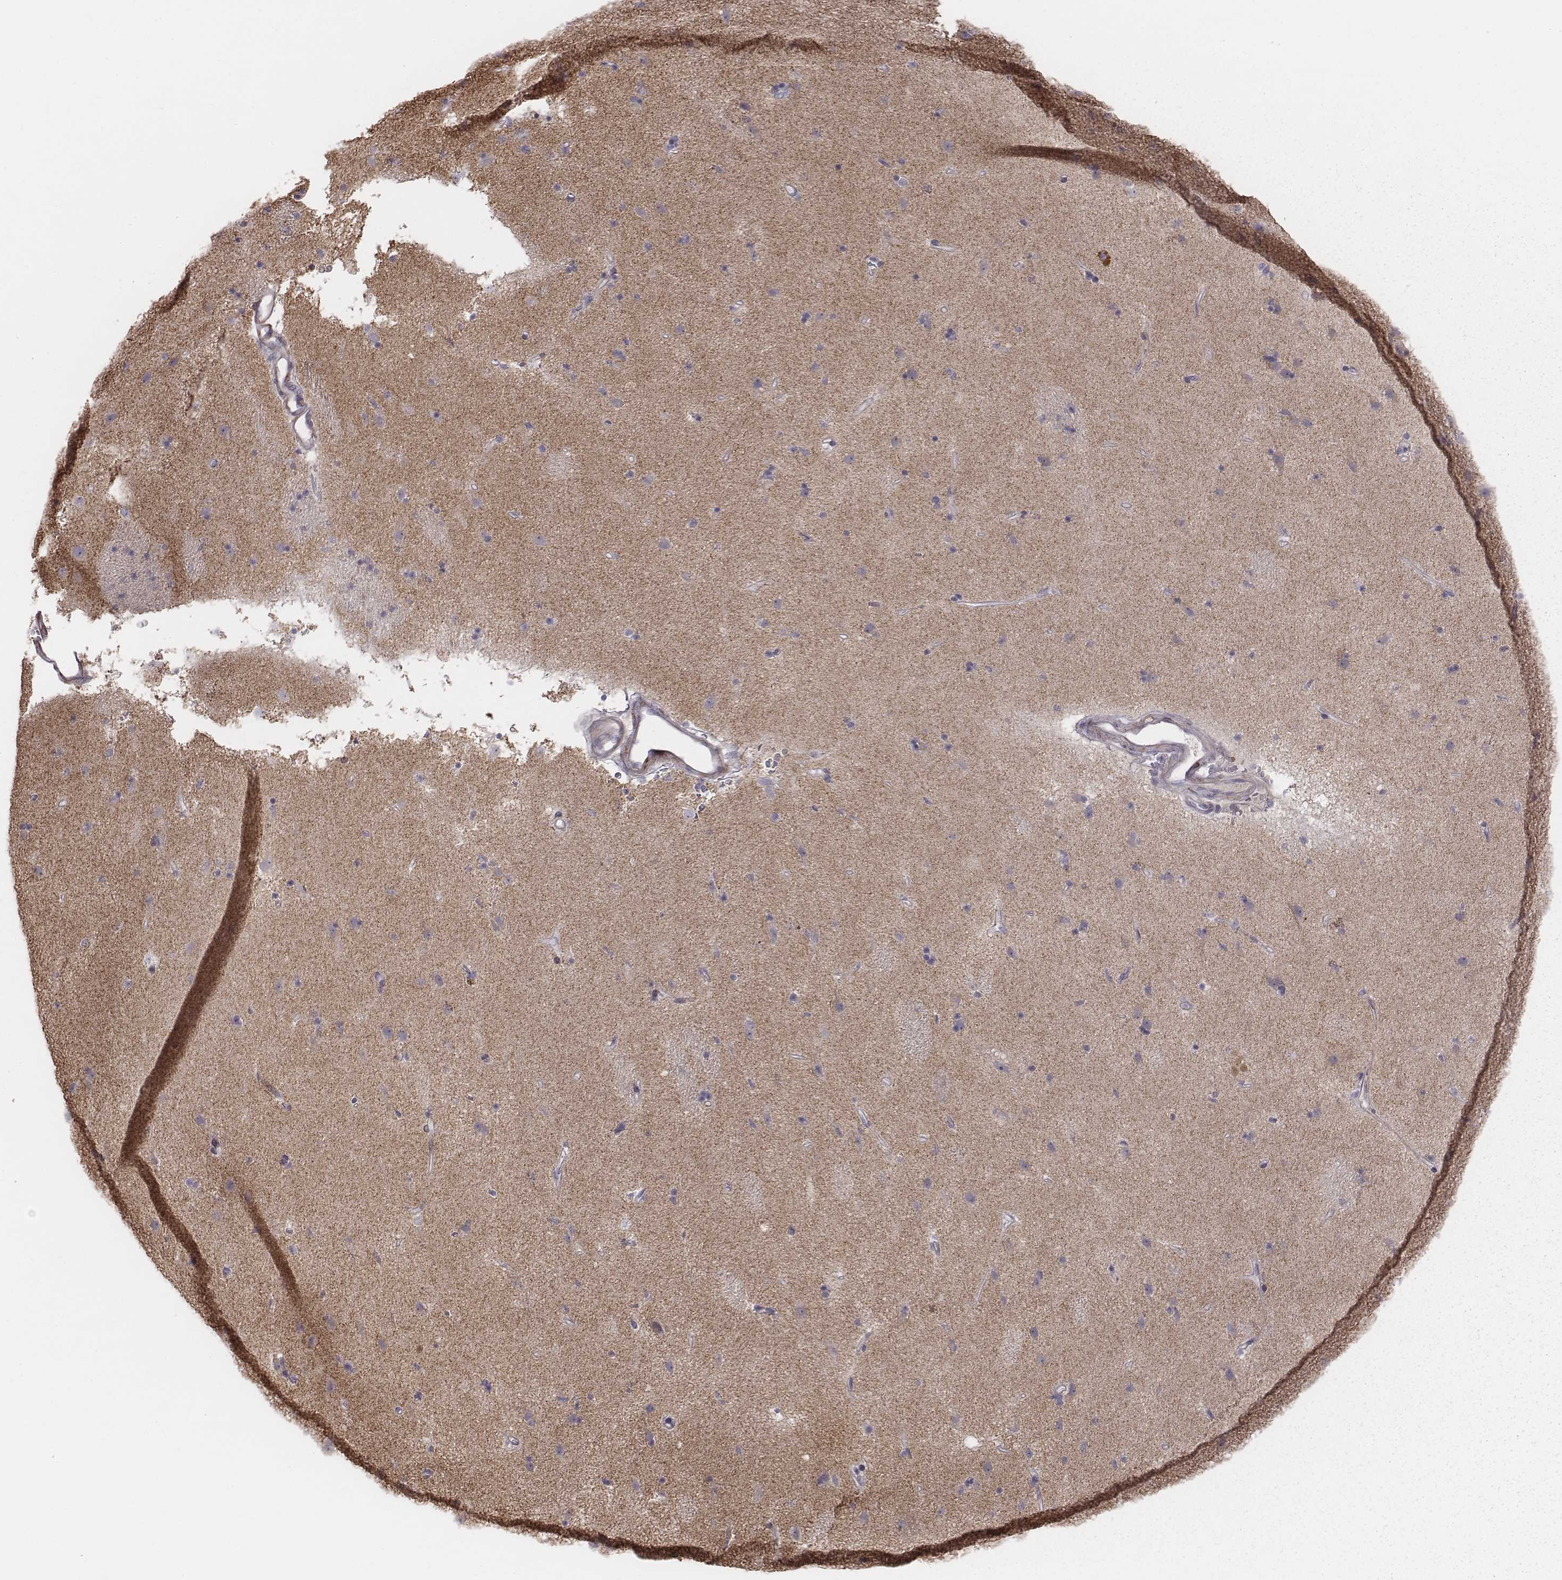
{"staining": {"intensity": "negative", "quantity": "none", "location": "none"}, "tissue": "caudate", "cell_type": "Glial cells", "image_type": "normal", "snomed": [{"axis": "morphology", "description": "Normal tissue, NOS"}, {"axis": "topography", "description": "Lateral ventricle wall"}], "caption": "This is an IHC histopathology image of benign human caudate. There is no positivity in glial cells.", "gene": "PRKCZ", "patient": {"sex": "female", "age": 71}}